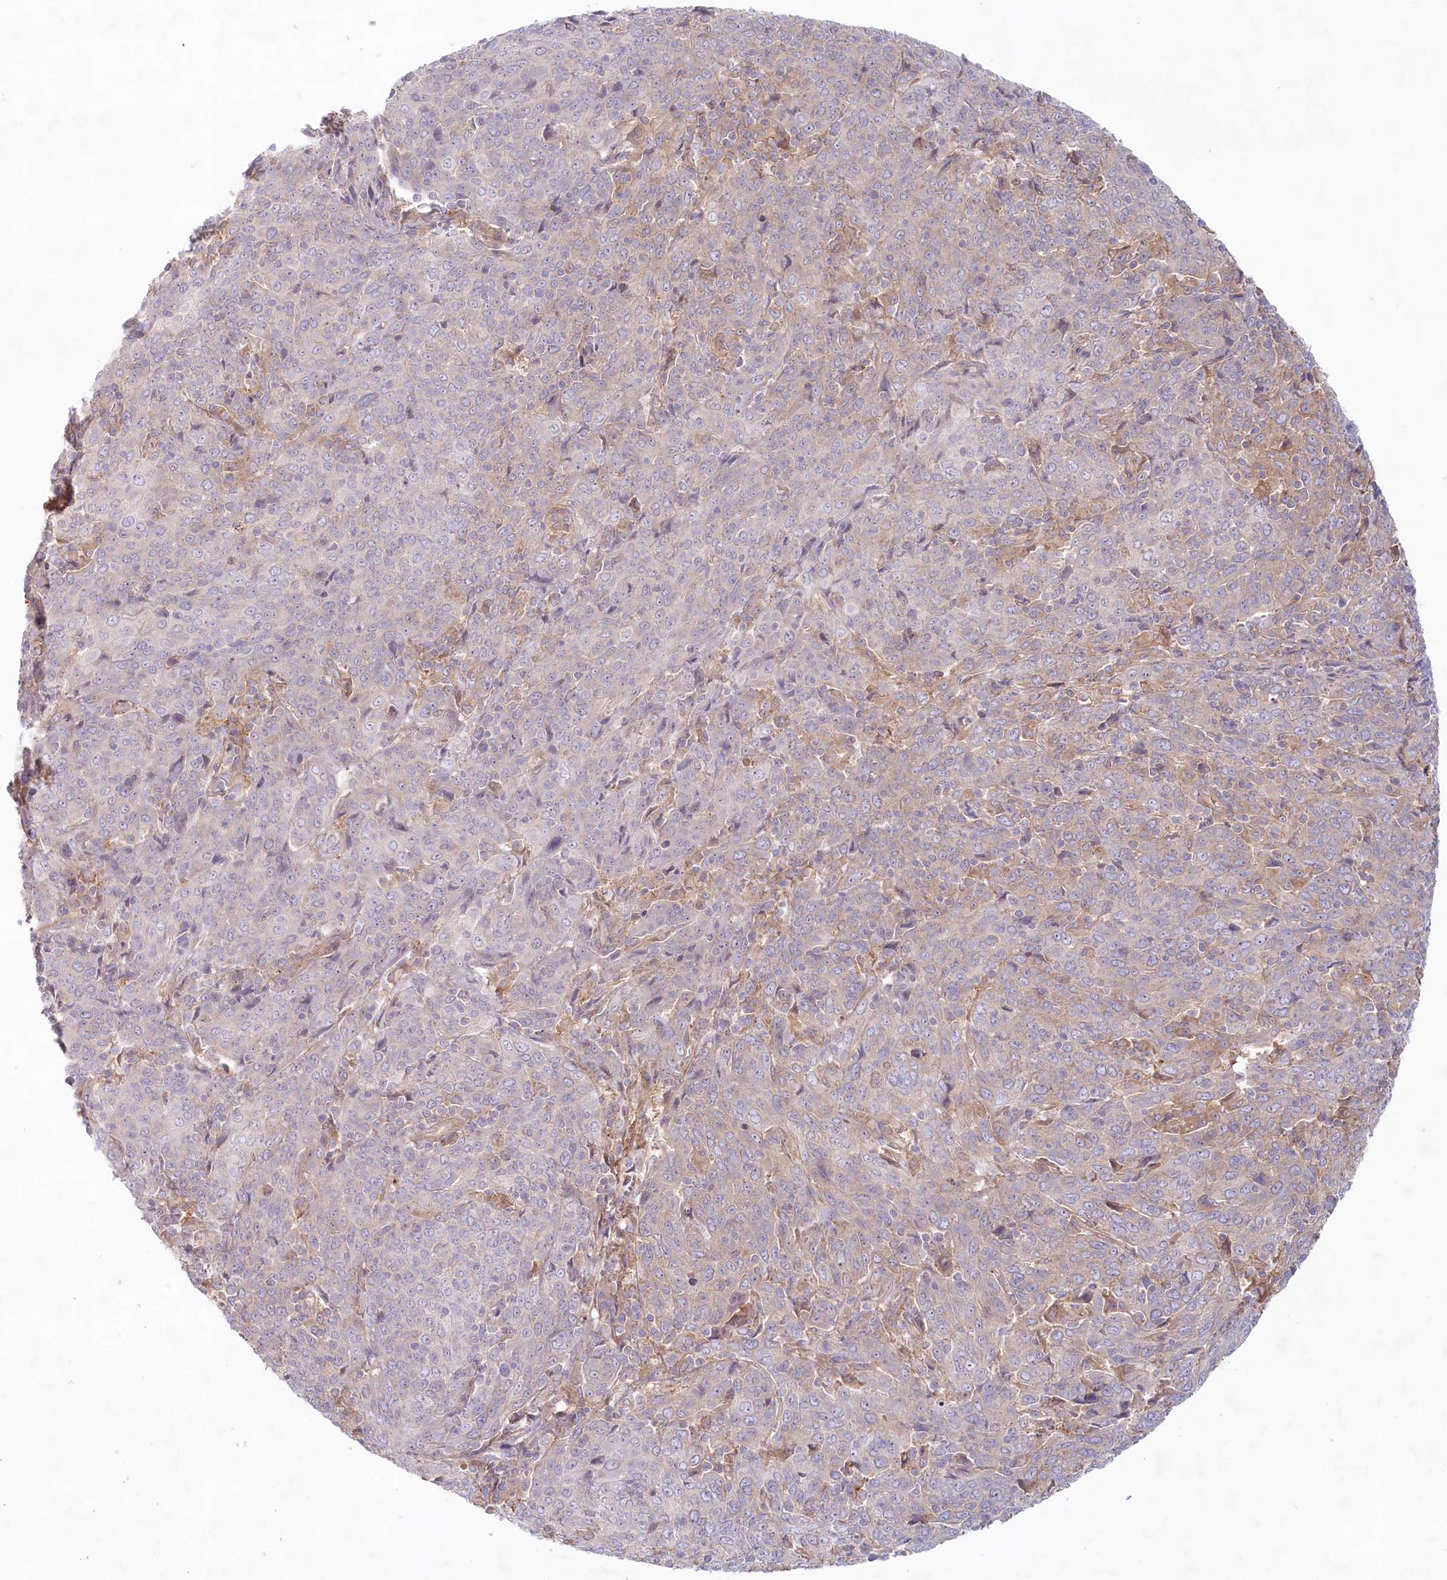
{"staining": {"intensity": "weak", "quantity": "<25%", "location": "cytoplasmic/membranous"}, "tissue": "cervical cancer", "cell_type": "Tumor cells", "image_type": "cancer", "snomed": [{"axis": "morphology", "description": "Squamous cell carcinoma, NOS"}, {"axis": "topography", "description": "Cervix"}], "caption": "IHC of human cervical cancer demonstrates no staining in tumor cells.", "gene": "TNIP1", "patient": {"sex": "female", "age": 67}}